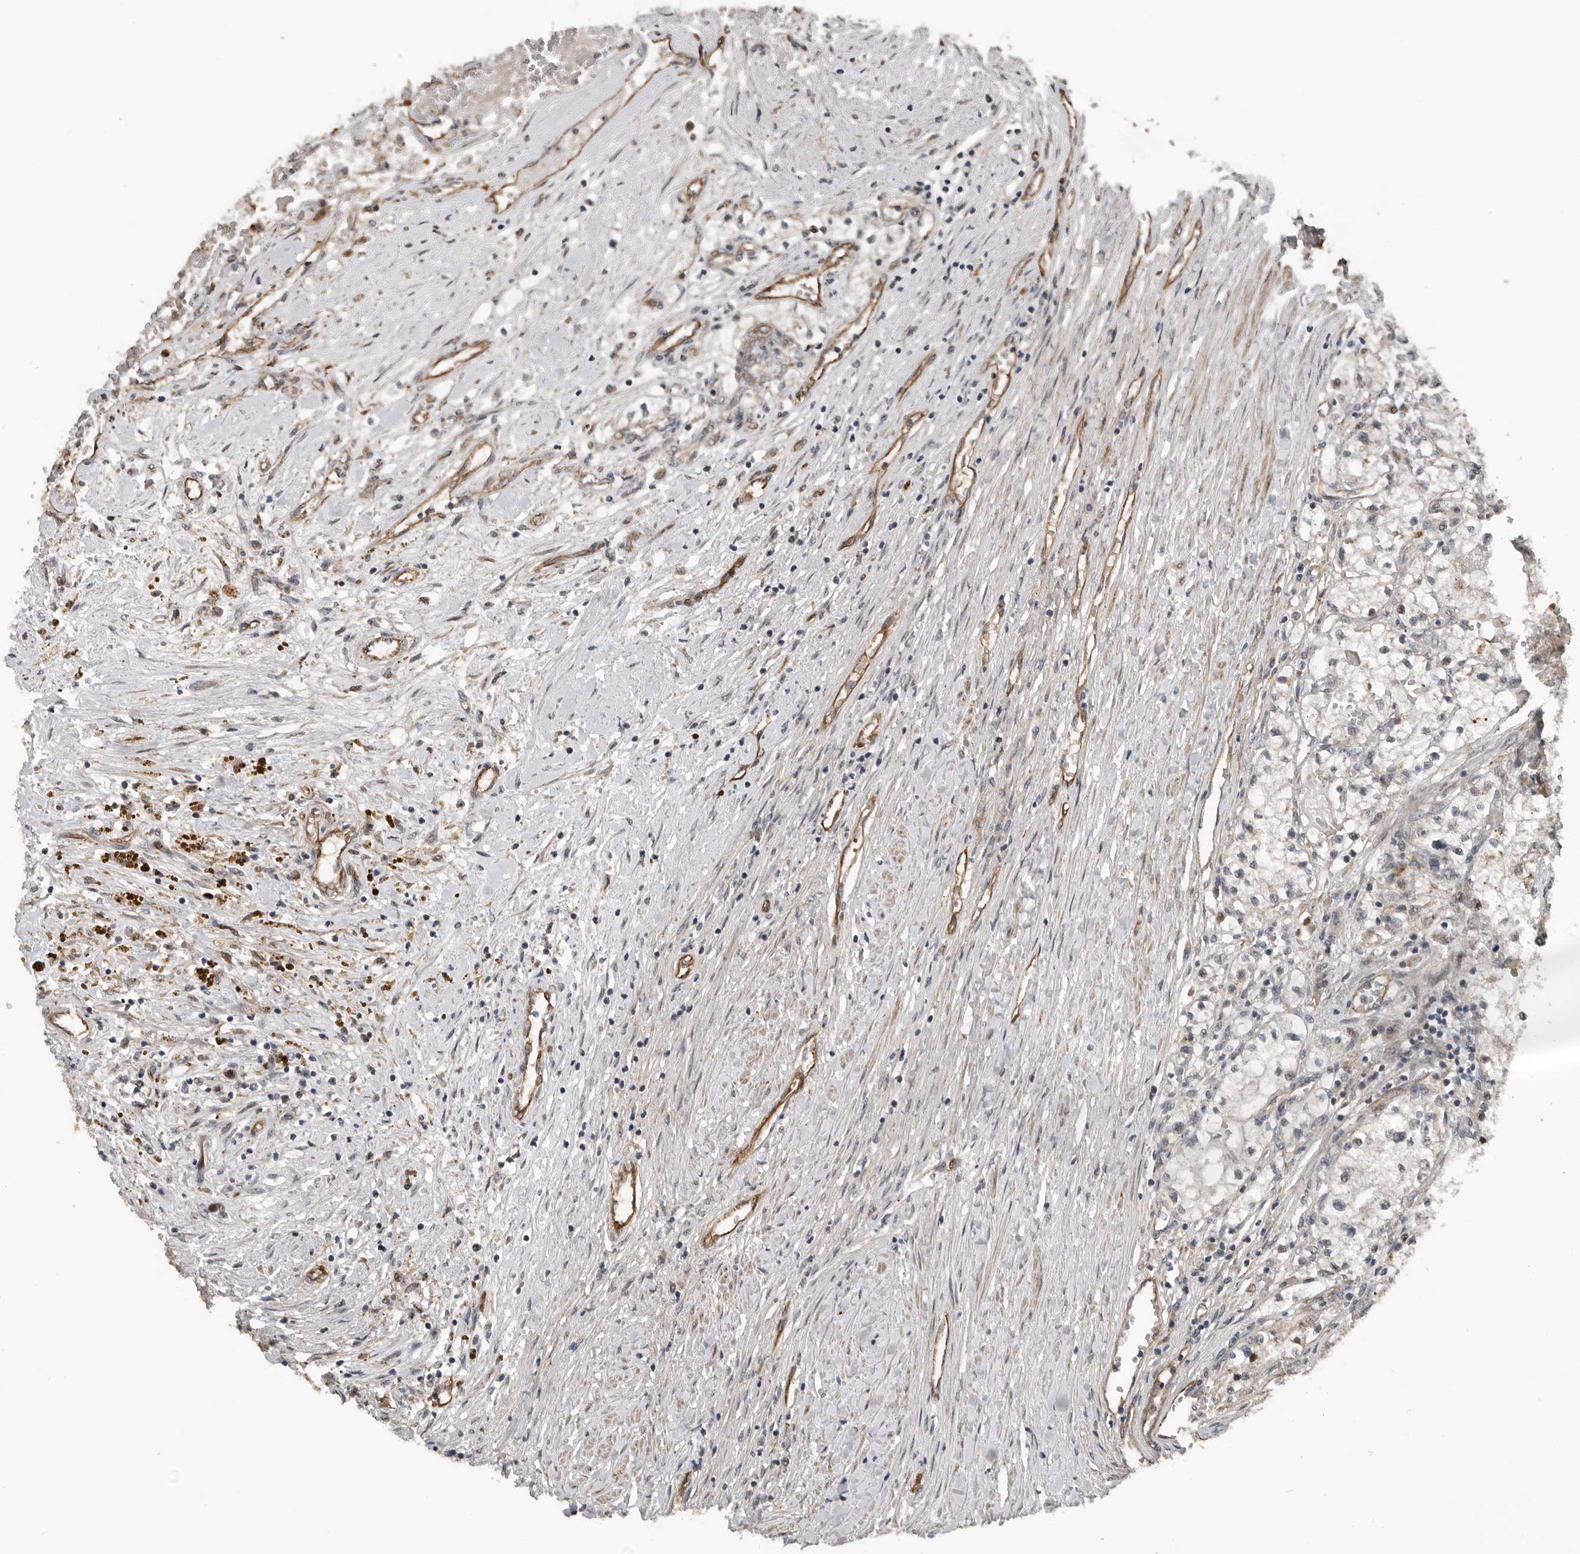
{"staining": {"intensity": "weak", "quantity": "<25%", "location": "cytoplasmic/membranous"}, "tissue": "renal cancer", "cell_type": "Tumor cells", "image_type": "cancer", "snomed": [{"axis": "morphology", "description": "Normal tissue, NOS"}, {"axis": "morphology", "description": "Adenocarcinoma, NOS"}, {"axis": "topography", "description": "Kidney"}], "caption": "This is an immunohistochemistry (IHC) photomicrograph of renal adenocarcinoma. There is no positivity in tumor cells.", "gene": "YOD1", "patient": {"sex": "male", "age": 68}}